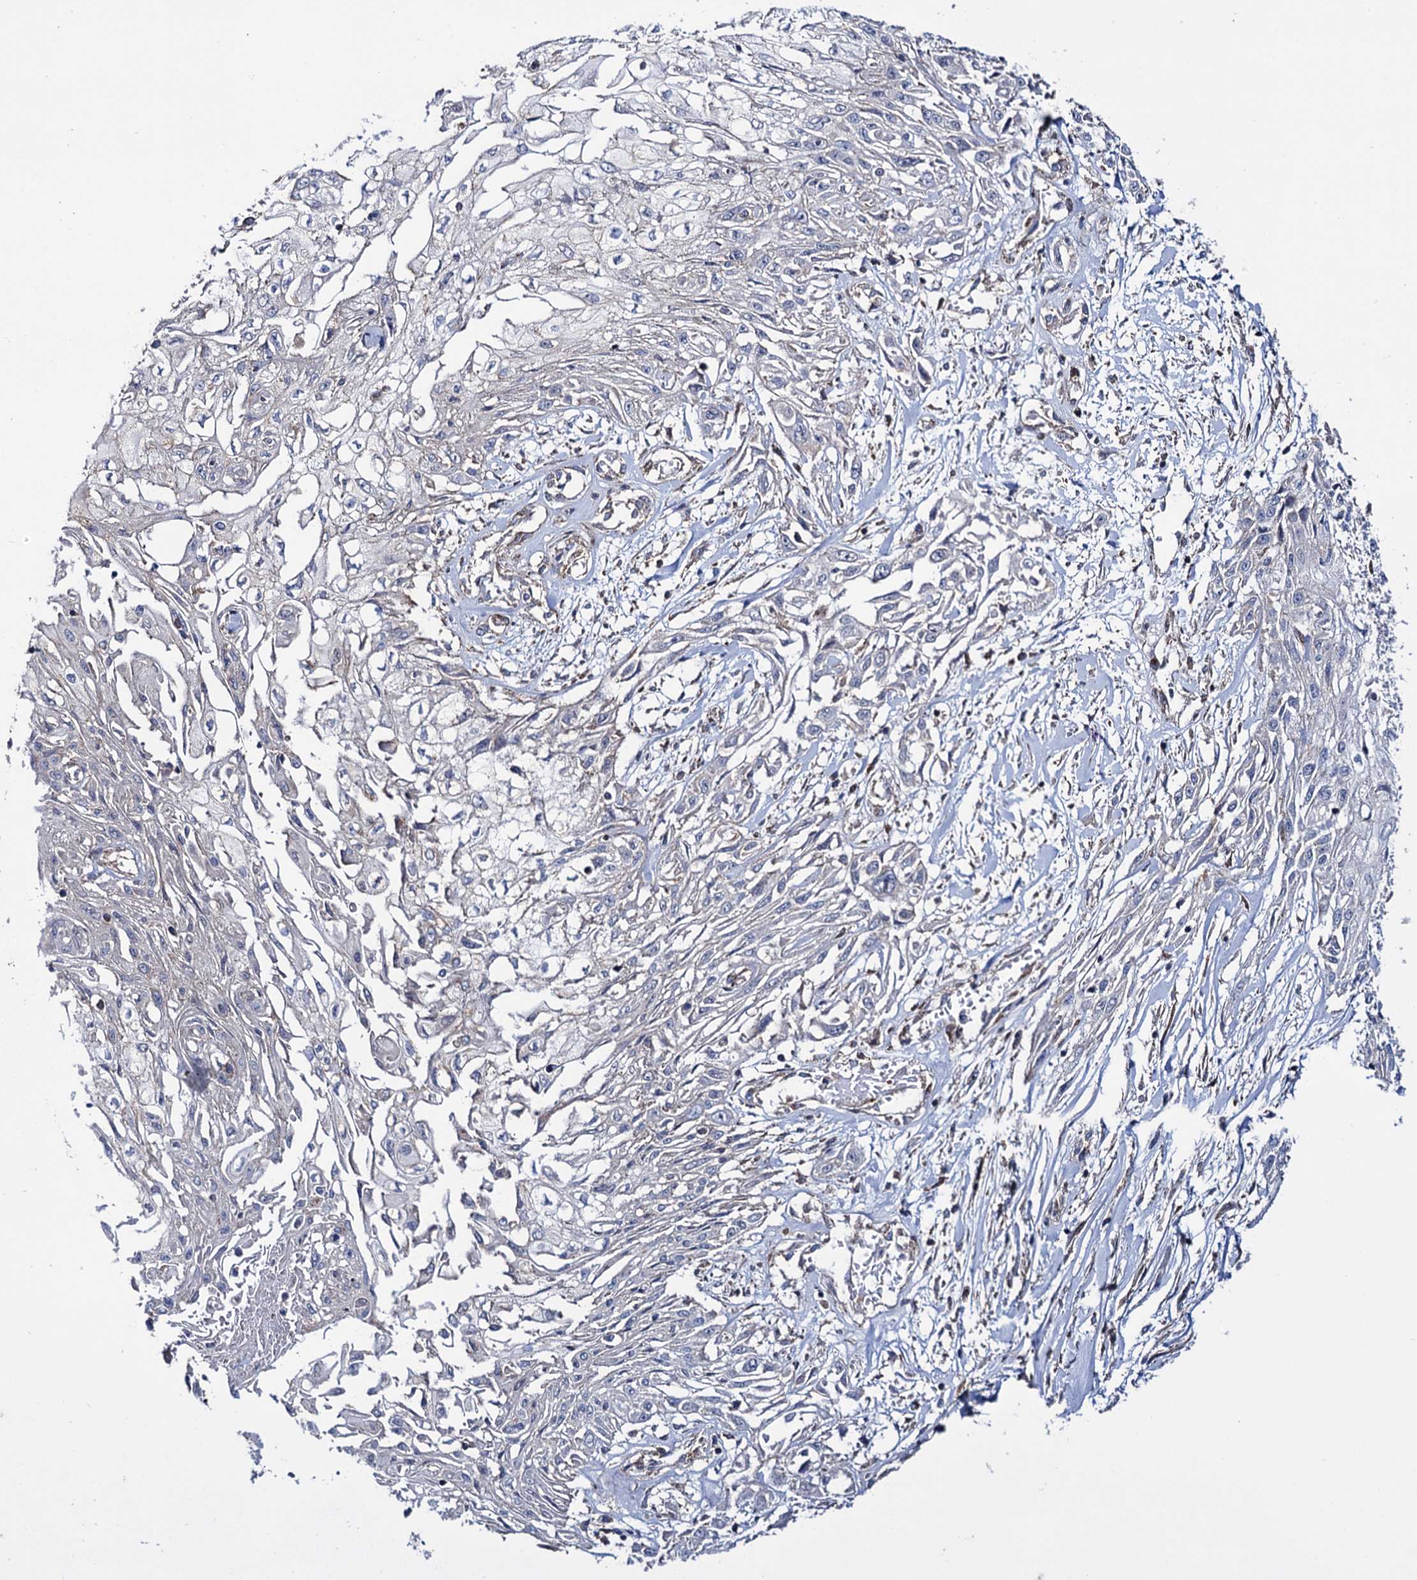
{"staining": {"intensity": "negative", "quantity": "none", "location": "none"}, "tissue": "skin cancer", "cell_type": "Tumor cells", "image_type": "cancer", "snomed": [{"axis": "morphology", "description": "Squamous cell carcinoma, NOS"}, {"axis": "morphology", "description": "Squamous cell carcinoma, metastatic, NOS"}, {"axis": "topography", "description": "Skin"}, {"axis": "topography", "description": "Lymph node"}], "caption": "A micrograph of human skin squamous cell carcinoma is negative for staining in tumor cells.", "gene": "DEF6", "patient": {"sex": "male", "age": 75}}